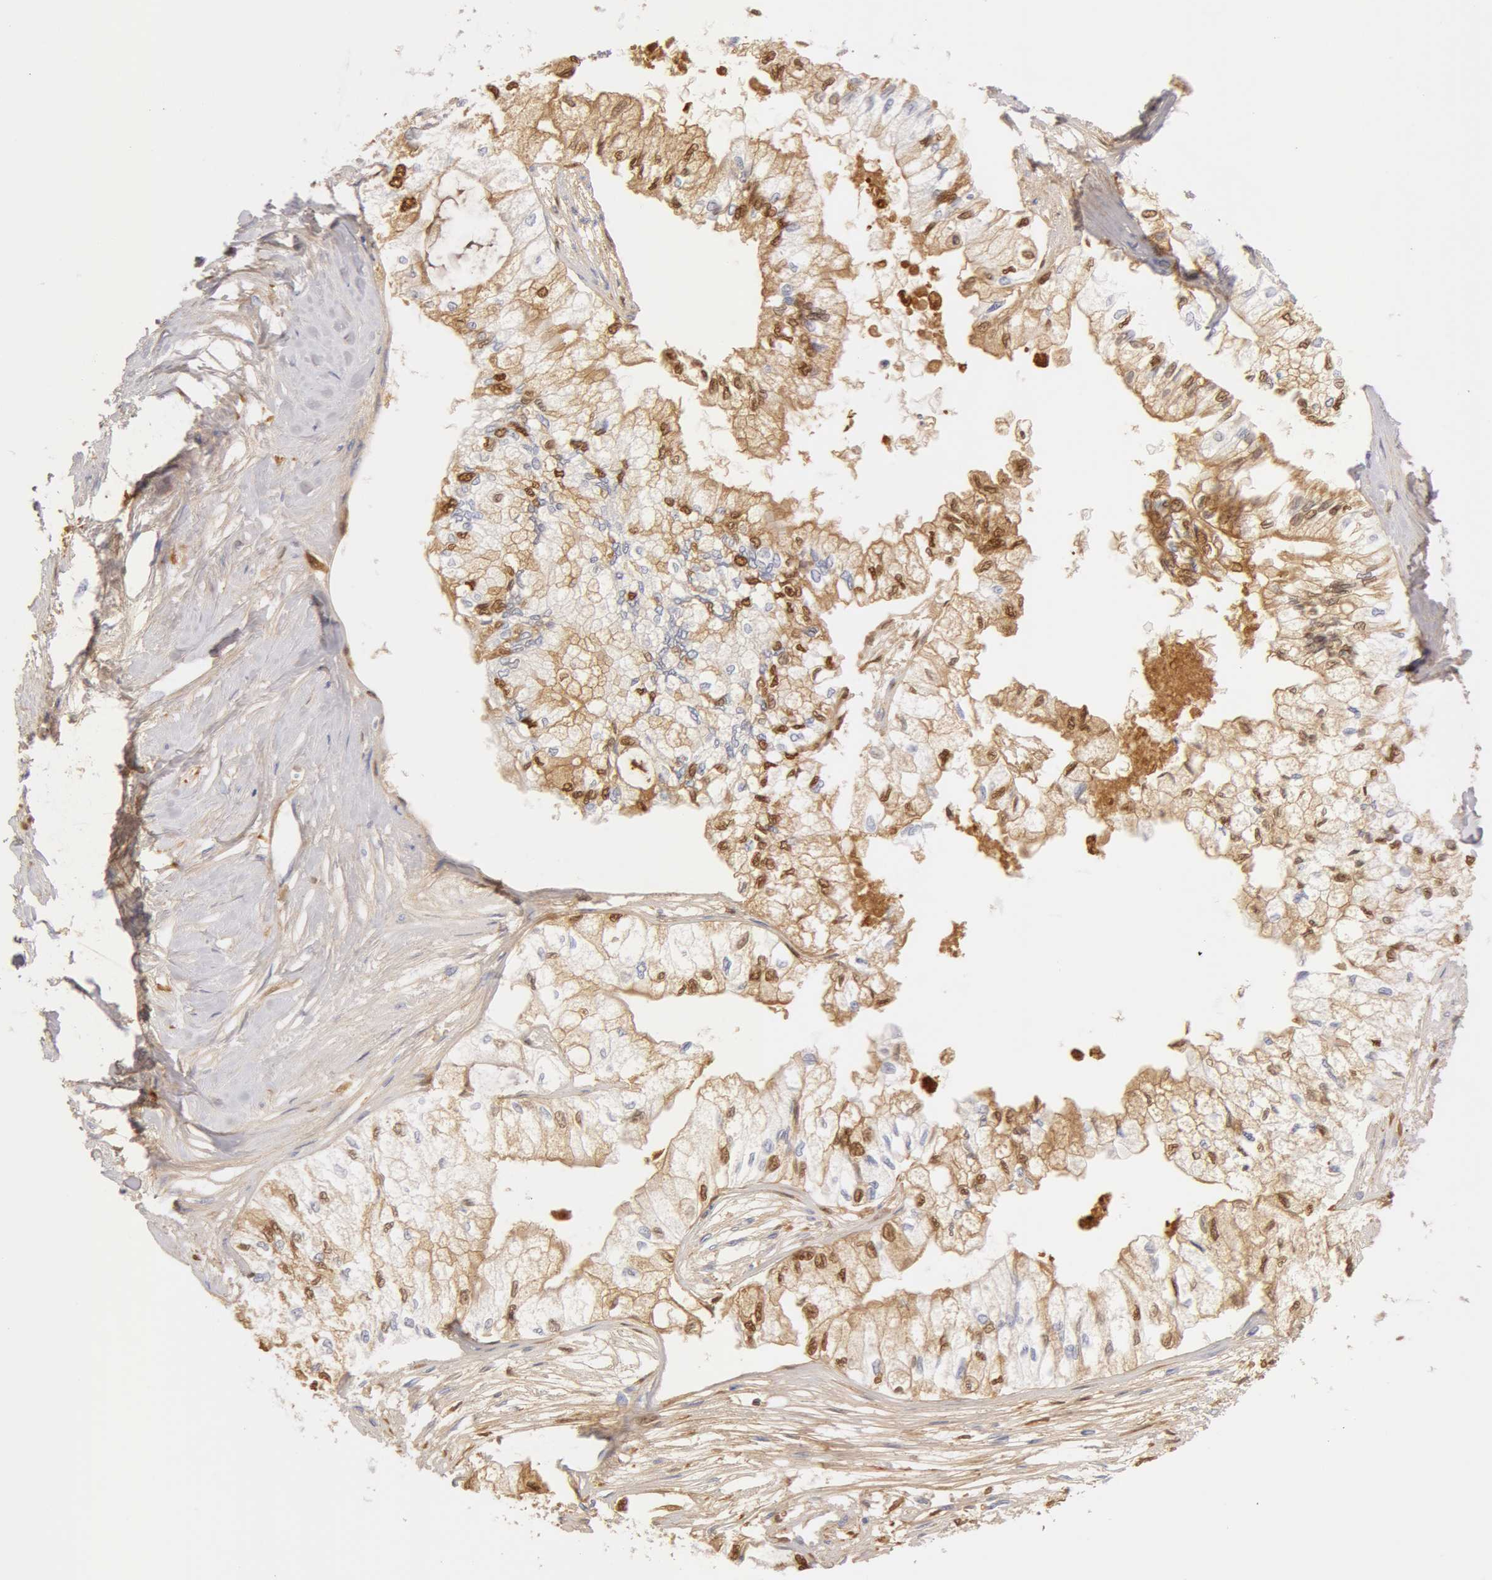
{"staining": {"intensity": "weak", "quantity": "<25%", "location": "nuclear"}, "tissue": "pancreatic cancer", "cell_type": "Tumor cells", "image_type": "cancer", "snomed": [{"axis": "morphology", "description": "Adenocarcinoma, NOS"}, {"axis": "topography", "description": "Pancreas"}], "caption": "Tumor cells are negative for brown protein staining in pancreatic cancer (adenocarcinoma).", "gene": "AHSG", "patient": {"sex": "male", "age": 79}}